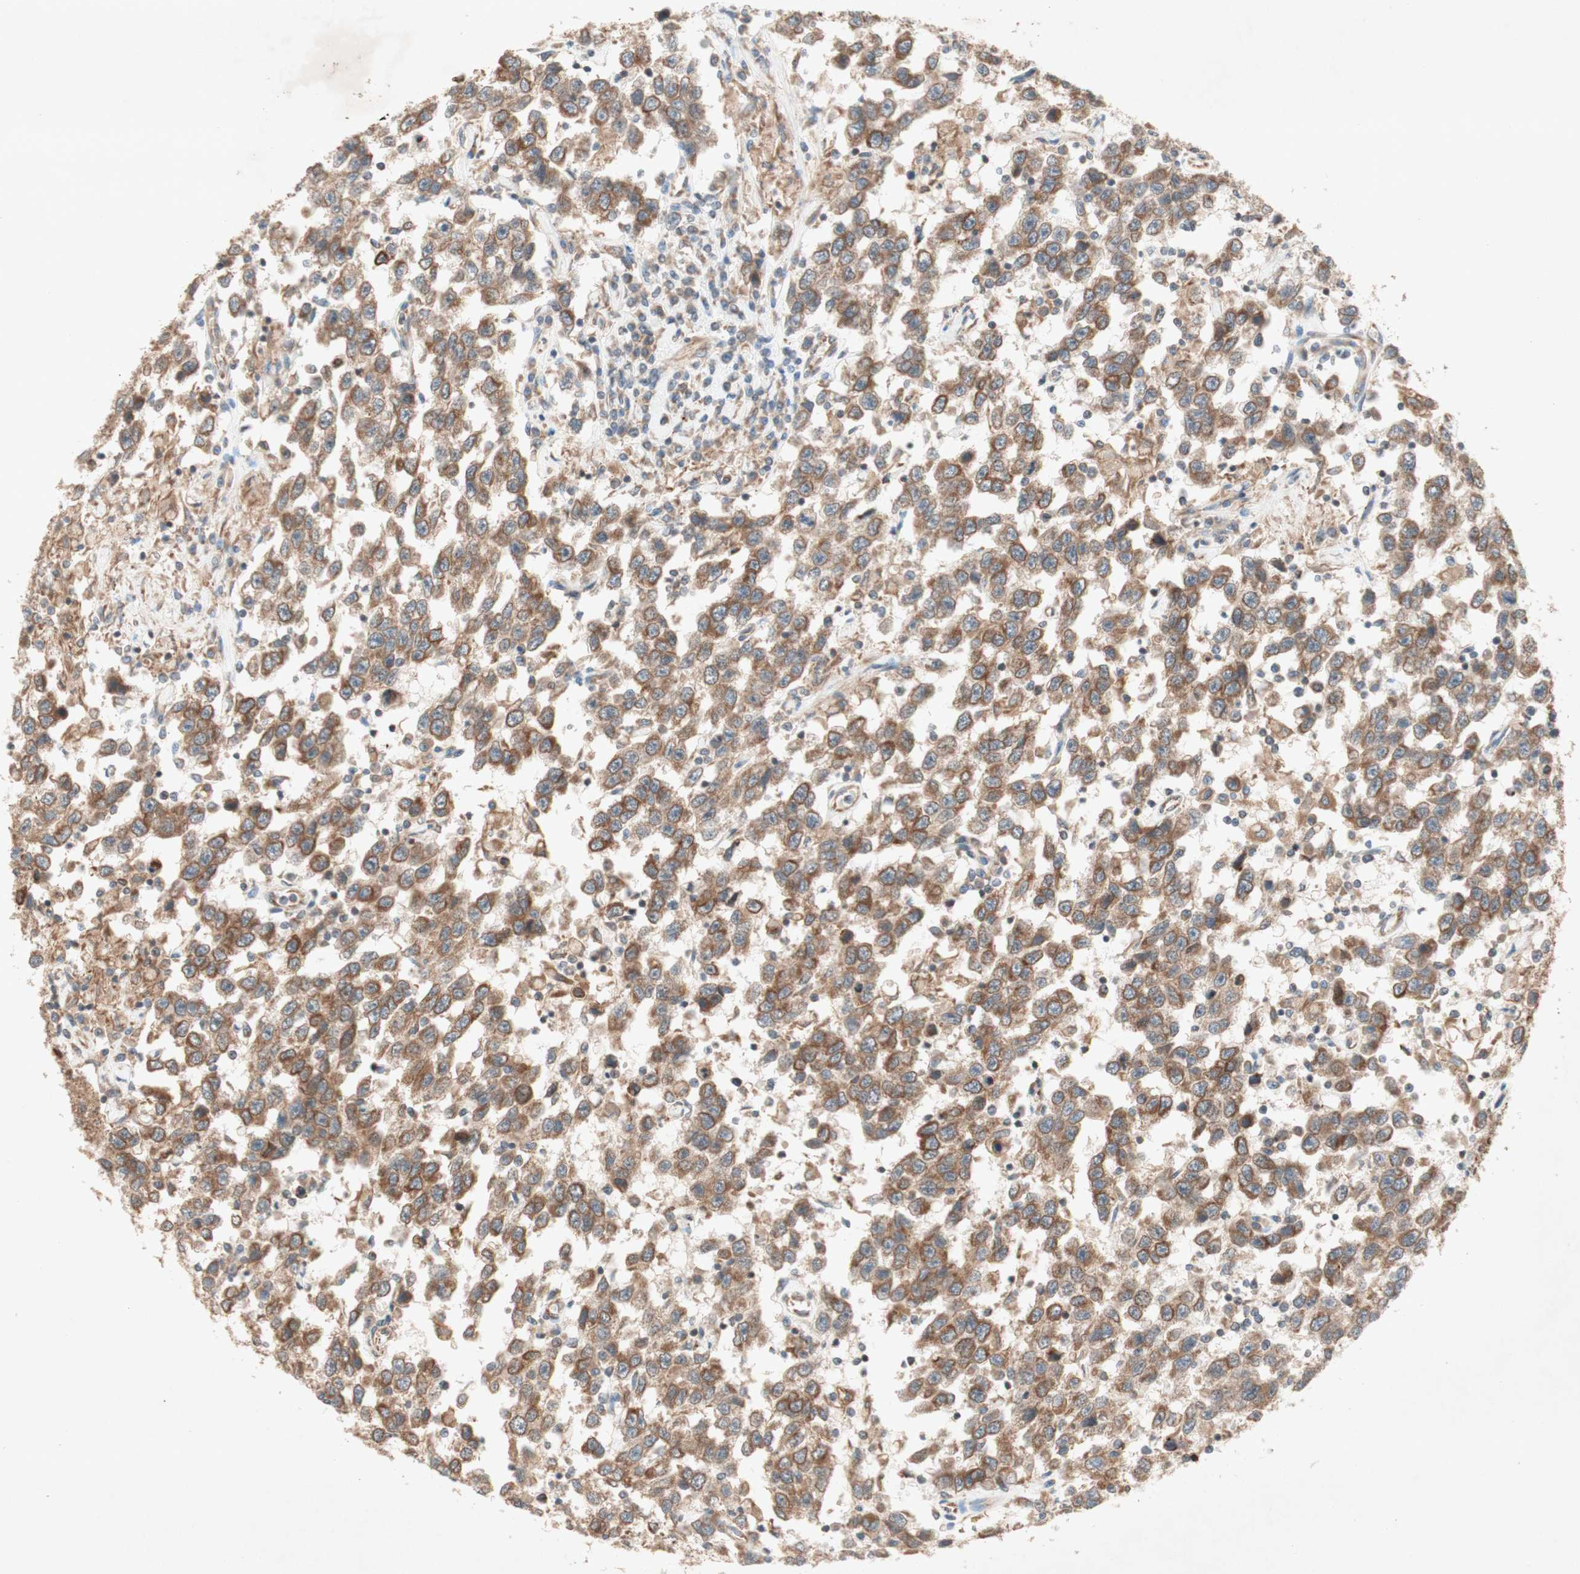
{"staining": {"intensity": "moderate", "quantity": ">75%", "location": "cytoplasmic/membranous"}, "tissue": "testis cancer", "cell_type": "Tumor cells", "image_type": "cancer", "snomed": [{"axis": "morphology", "description": "Seminoma, NOS"}, {"axis": "topography", "description": "Testis"}], "caption": "An IHC micrograph of tumor tissue is shown. Protein staining in brown labels moderate cytoplasmic/membranous positivity in testis cancer (seminoma) within tumor cells.", "gene": "SOCS2", "patient": {"sex": "male", "age": 41}}